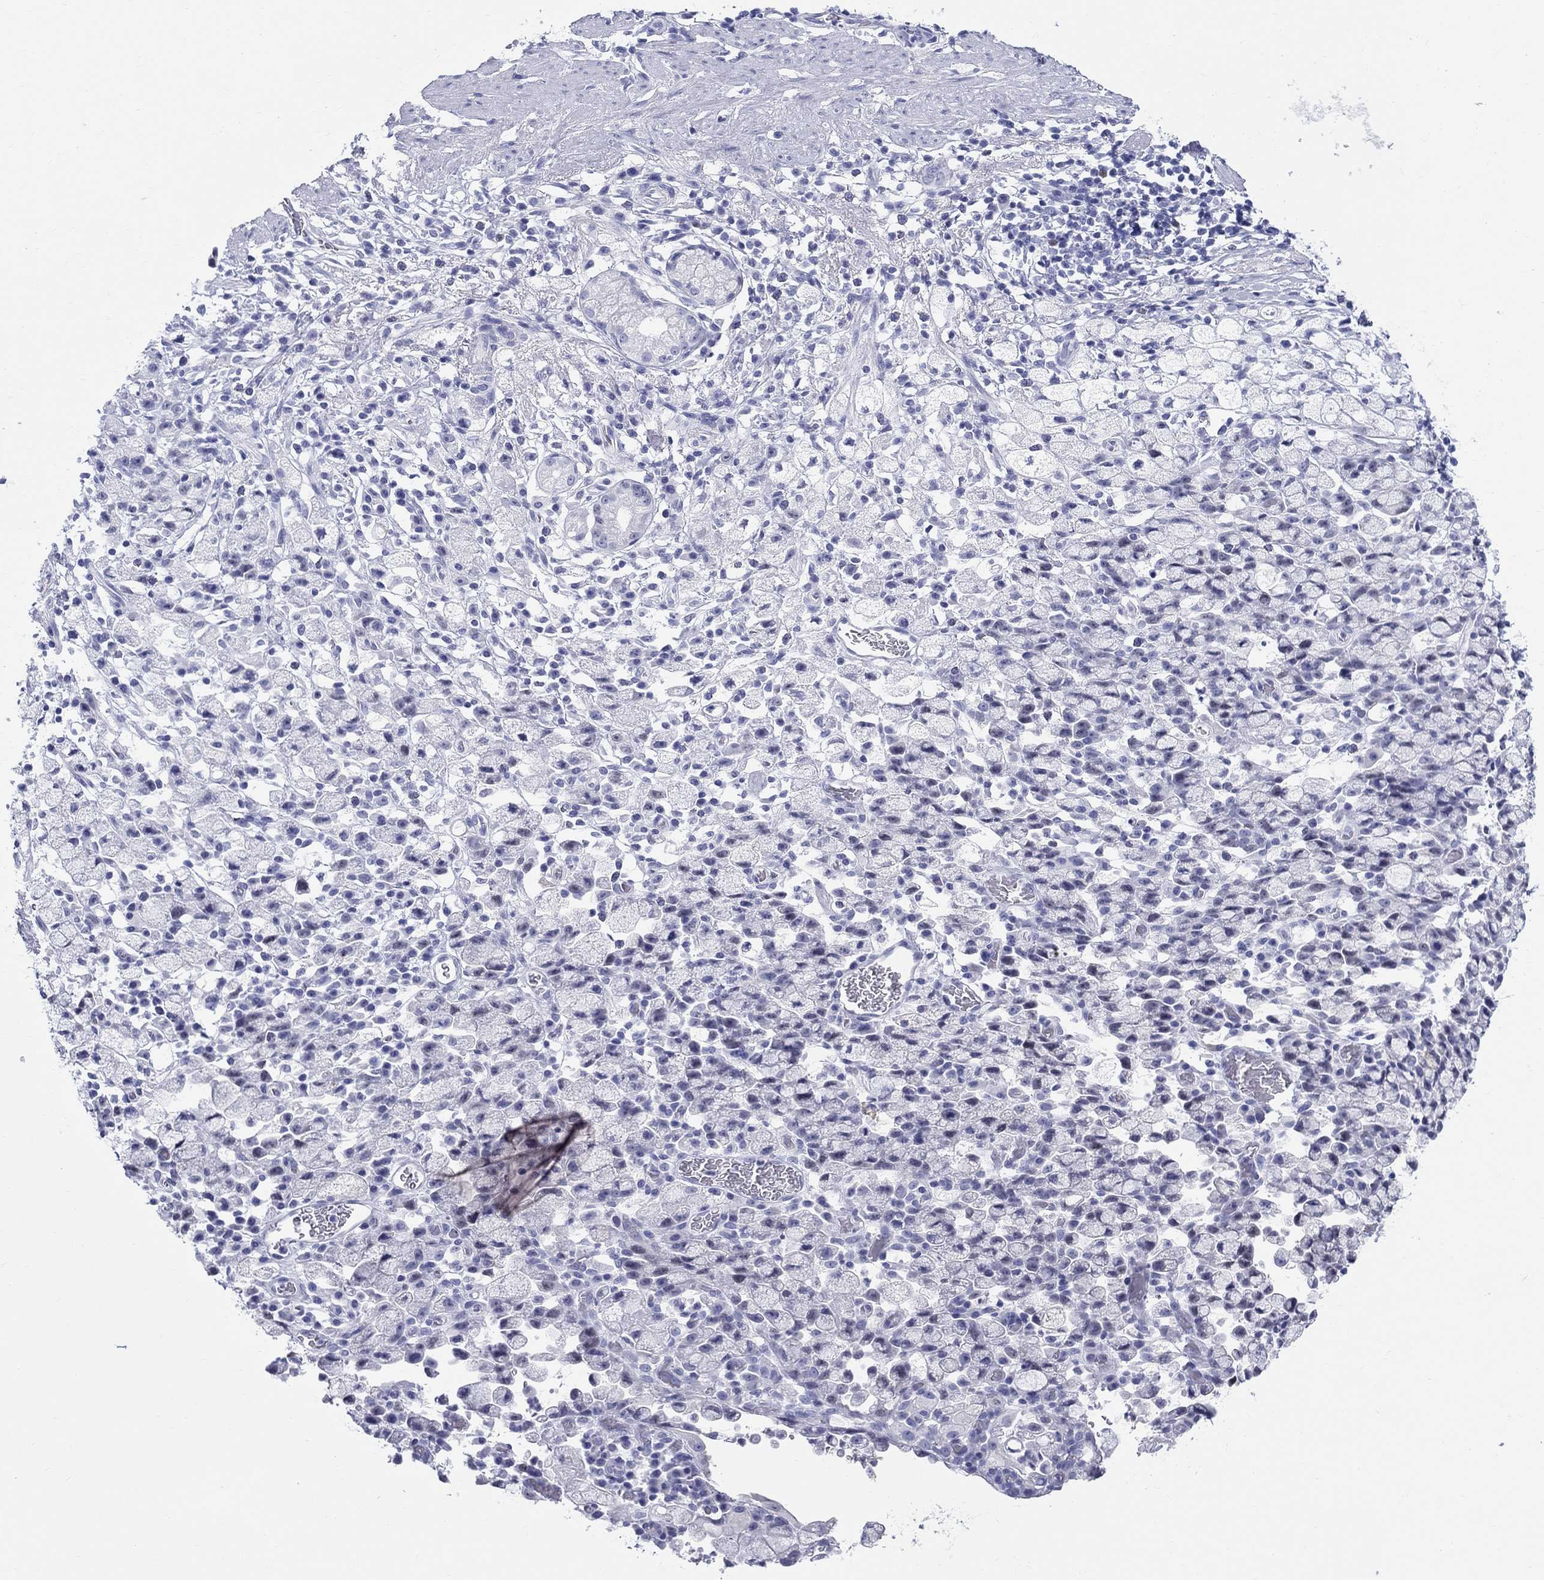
{"staining": {"intensity": "negative", "quantity": "none", "location": "none"}, "tissue": "stomach cancer", "cell_type": "Tumor cells", "image_type": "cancer", "snomed": [{"axis": "morphology", "description": "Adenocarcinoma, NOS"}, {"axis": "topography", "description": "Stomach"}], "caption": "Adenocarcinoma (stomach) was stained to show a protein in brown. There is no significant positivity in tumor cells.", "gene": "LAMP5", "patient": {"sex": "male", "age": 58}}